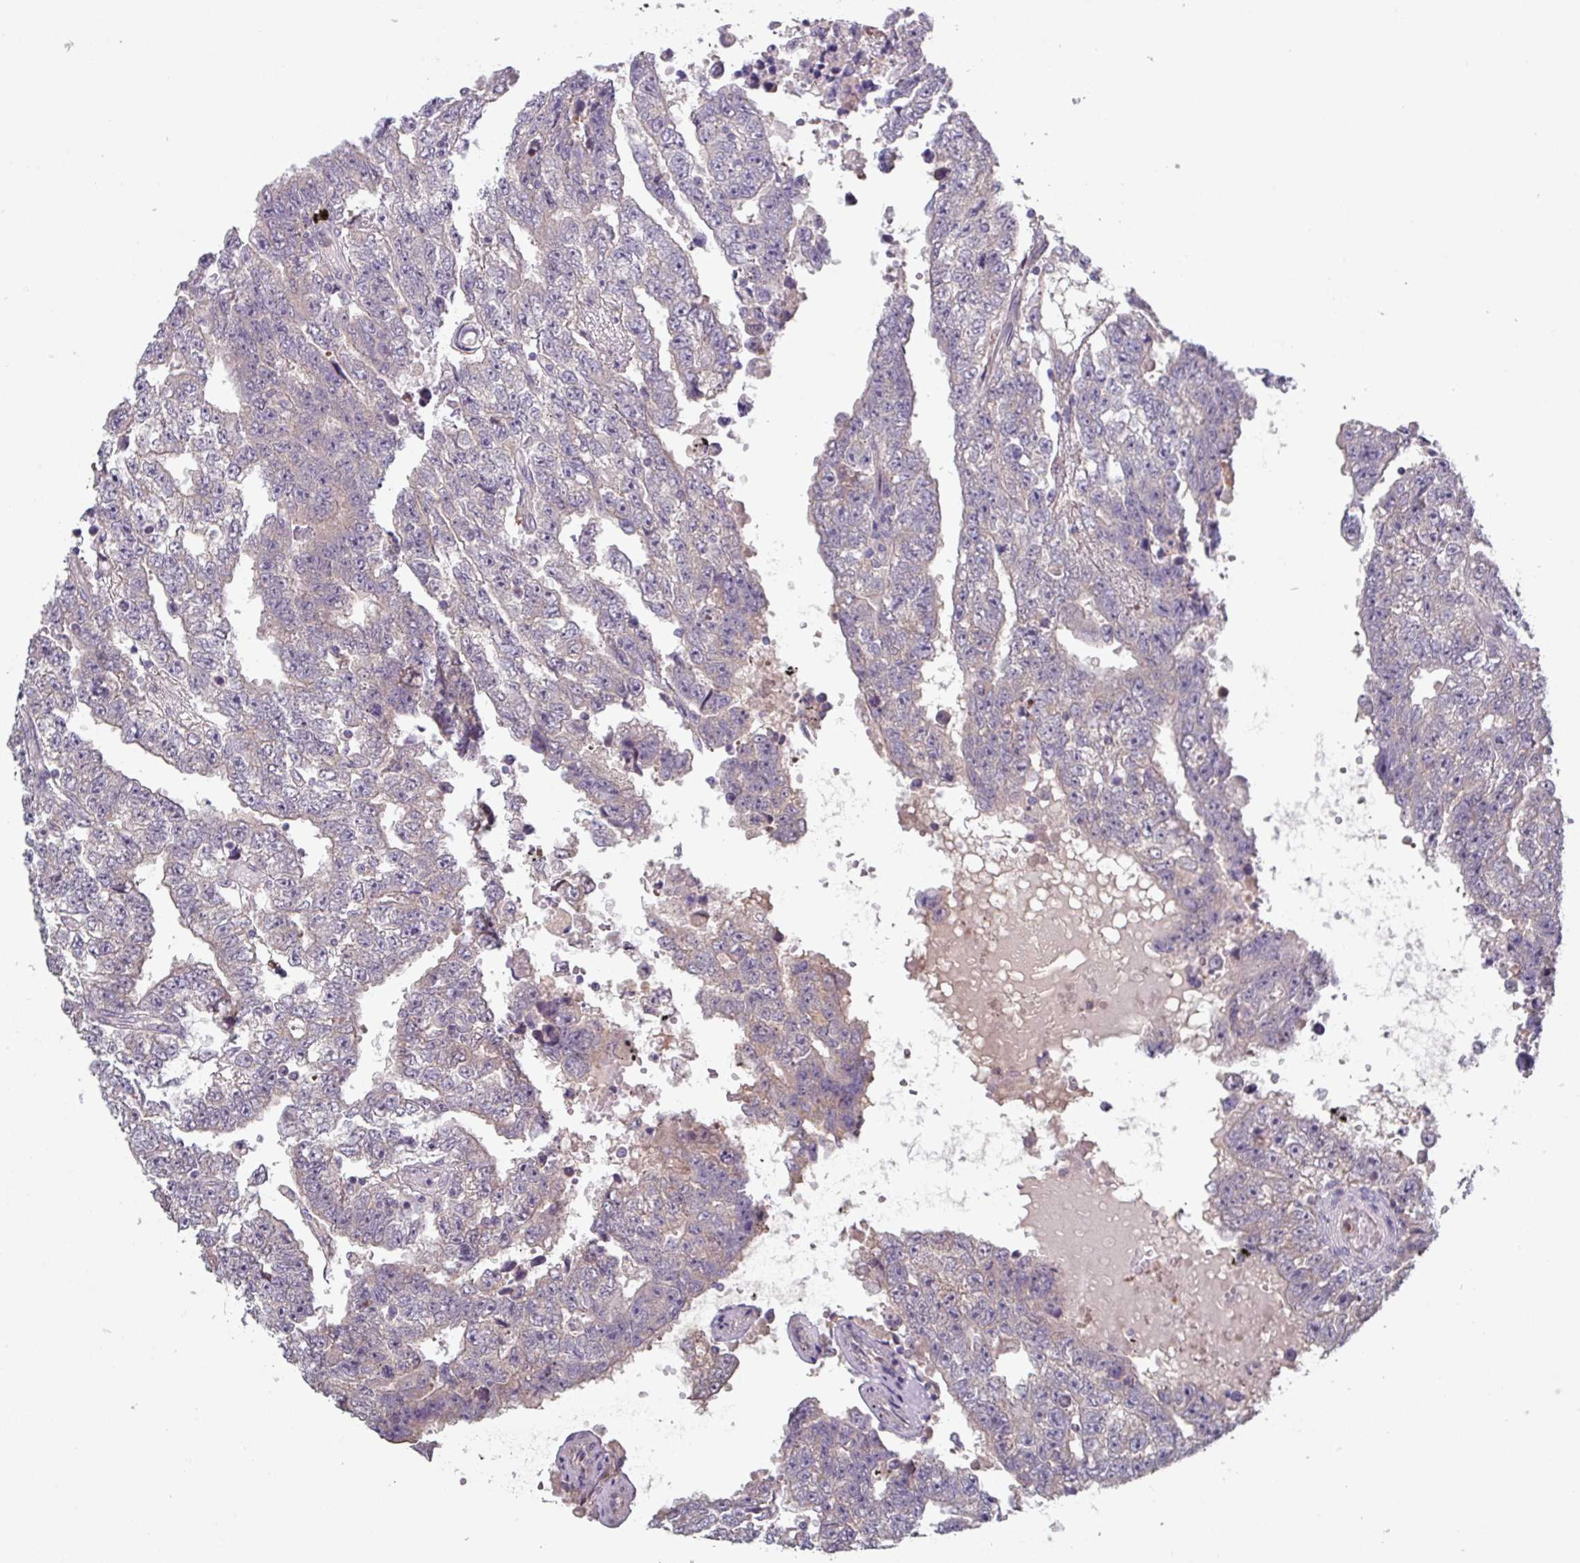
{"staining": {"intensity": "weak", "quantity": "<25%", "location": "cytoplasmic/membranous"}, "tissue": "testis cancer", "cell_type": "Tumor cells", "image_type": "cancer", "snomed": [{"axis": "morphology", "description": "Carcinoma, Embryonal, NOS"}, {"axis": "topography", "description": "Testis"}], "caption": "An immunohistochemistry (IHC) micrograph of testis embryonal carcinoma is shown. There is no staining in tumor cells of testis embryonal carcinoma.", "gene": "PRAMEF8", "patient": {"sex": "male", "age": 25}}